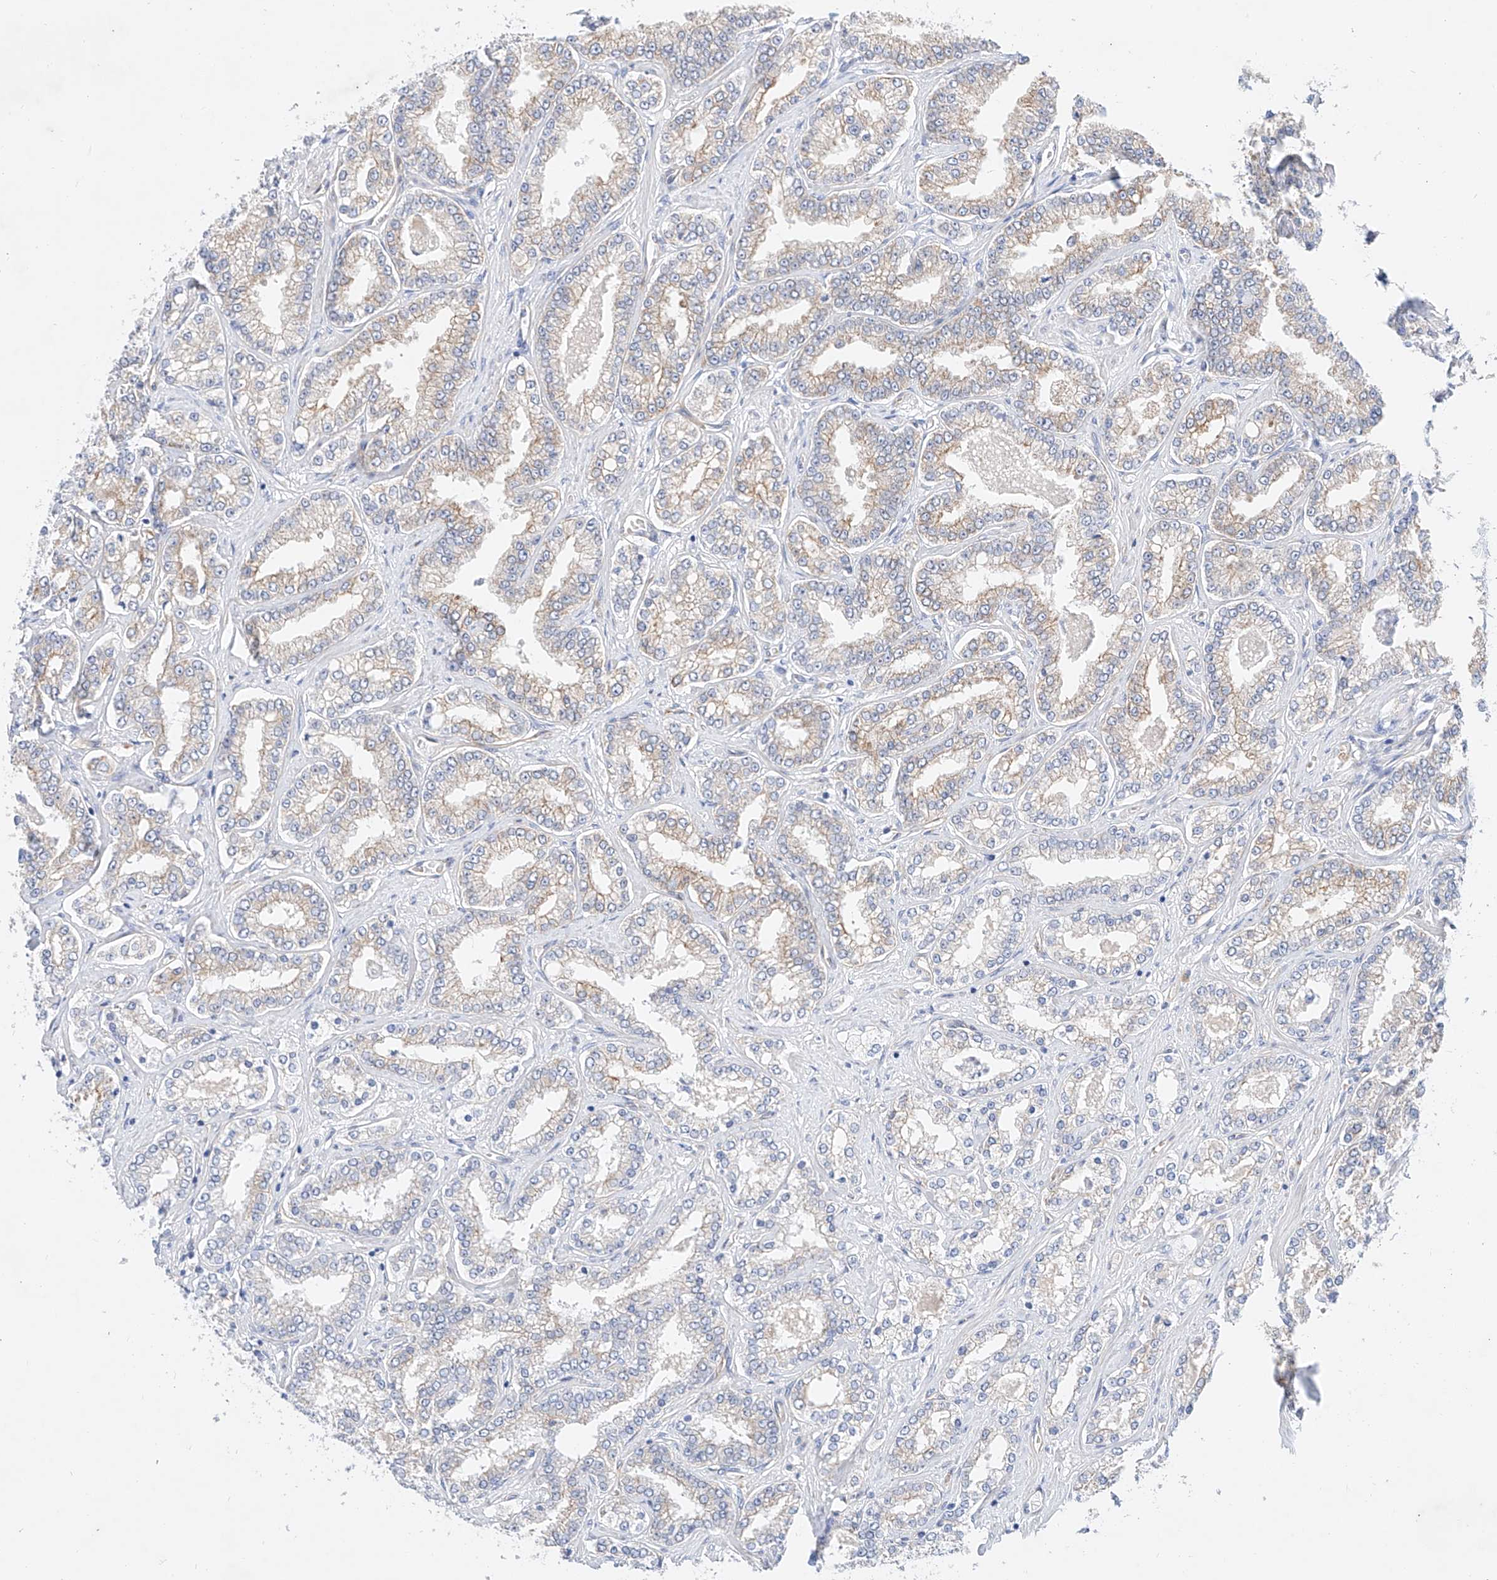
{"staining": {"intensity": "weak", "quantity": "<25%", "location": "cytoplasmic/membranous"}, "tissue": "prostate cancer", "cell_type": "Tumor cells", "image_type": "cancer", "snomed": [{"axis": "morphology", "description": "Normal tissue, NOS"}, {"axis": "morphology", "description": "Adenocarcinoma, High grade"}, {"axis": "topography", "description": "Prostate"}], "caption": "IHC of high-grade adenocarcinoma (prostate) exhibits no positivity in tumor cells. (DAB IHC, high magnification).", "gene": "SBSPON", "patient": {"sex": "male", "age": 83}}